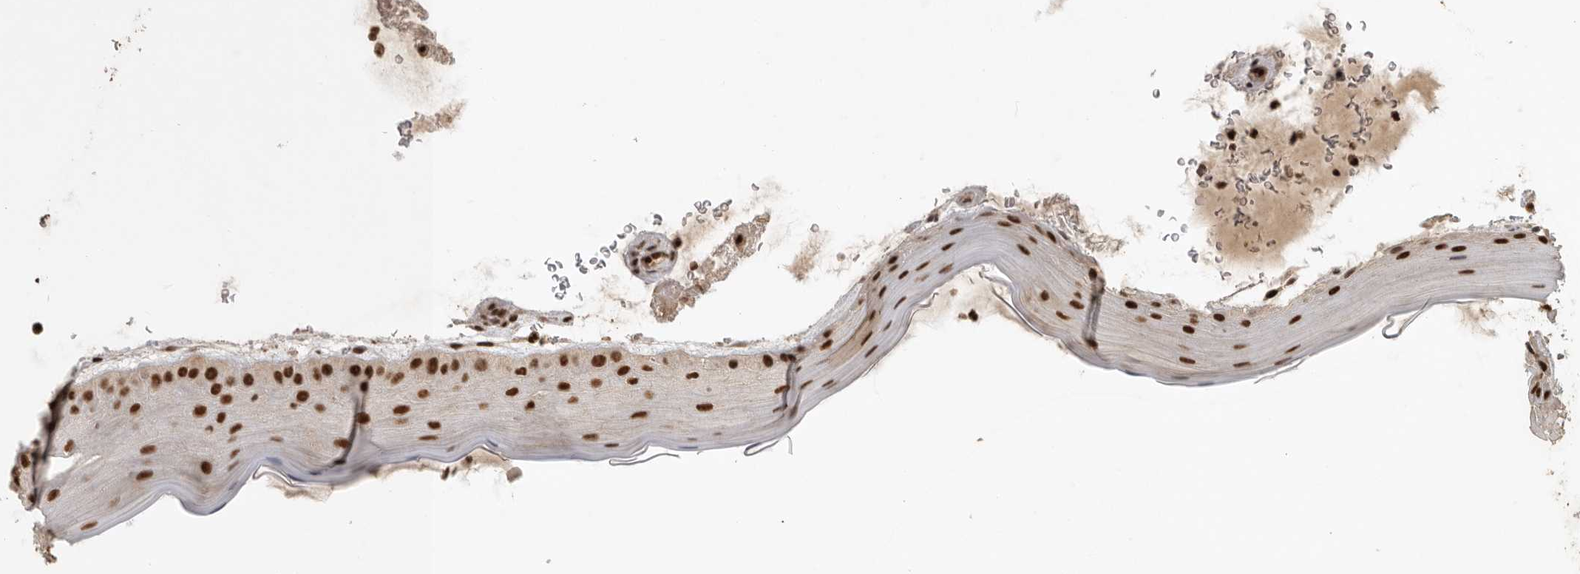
{"staining": {"intensity": "strong", "quantity": ">75%", "location": "nuclear"}, "tissue": "oral mucosa", "cell_type": "Squamous epithelial cells", "image_type": "normal", "snomed": [{"axis": "morphology", "description": "Normal tissue, NOS"}, {"axis": "topography", "description": "Oral tissue"}], "caption": "Oral mucosa stained for a protein exhibits strong nuclear positivity in squamous epithelial cells. The staining was performed using DAB to visualize the protein expression in brown, while the nuclei were stained in blue with hematoxylin (Magnification: 20x).", "gene": "CBLL1", "patient": {"sex": "male", "age": 13}}